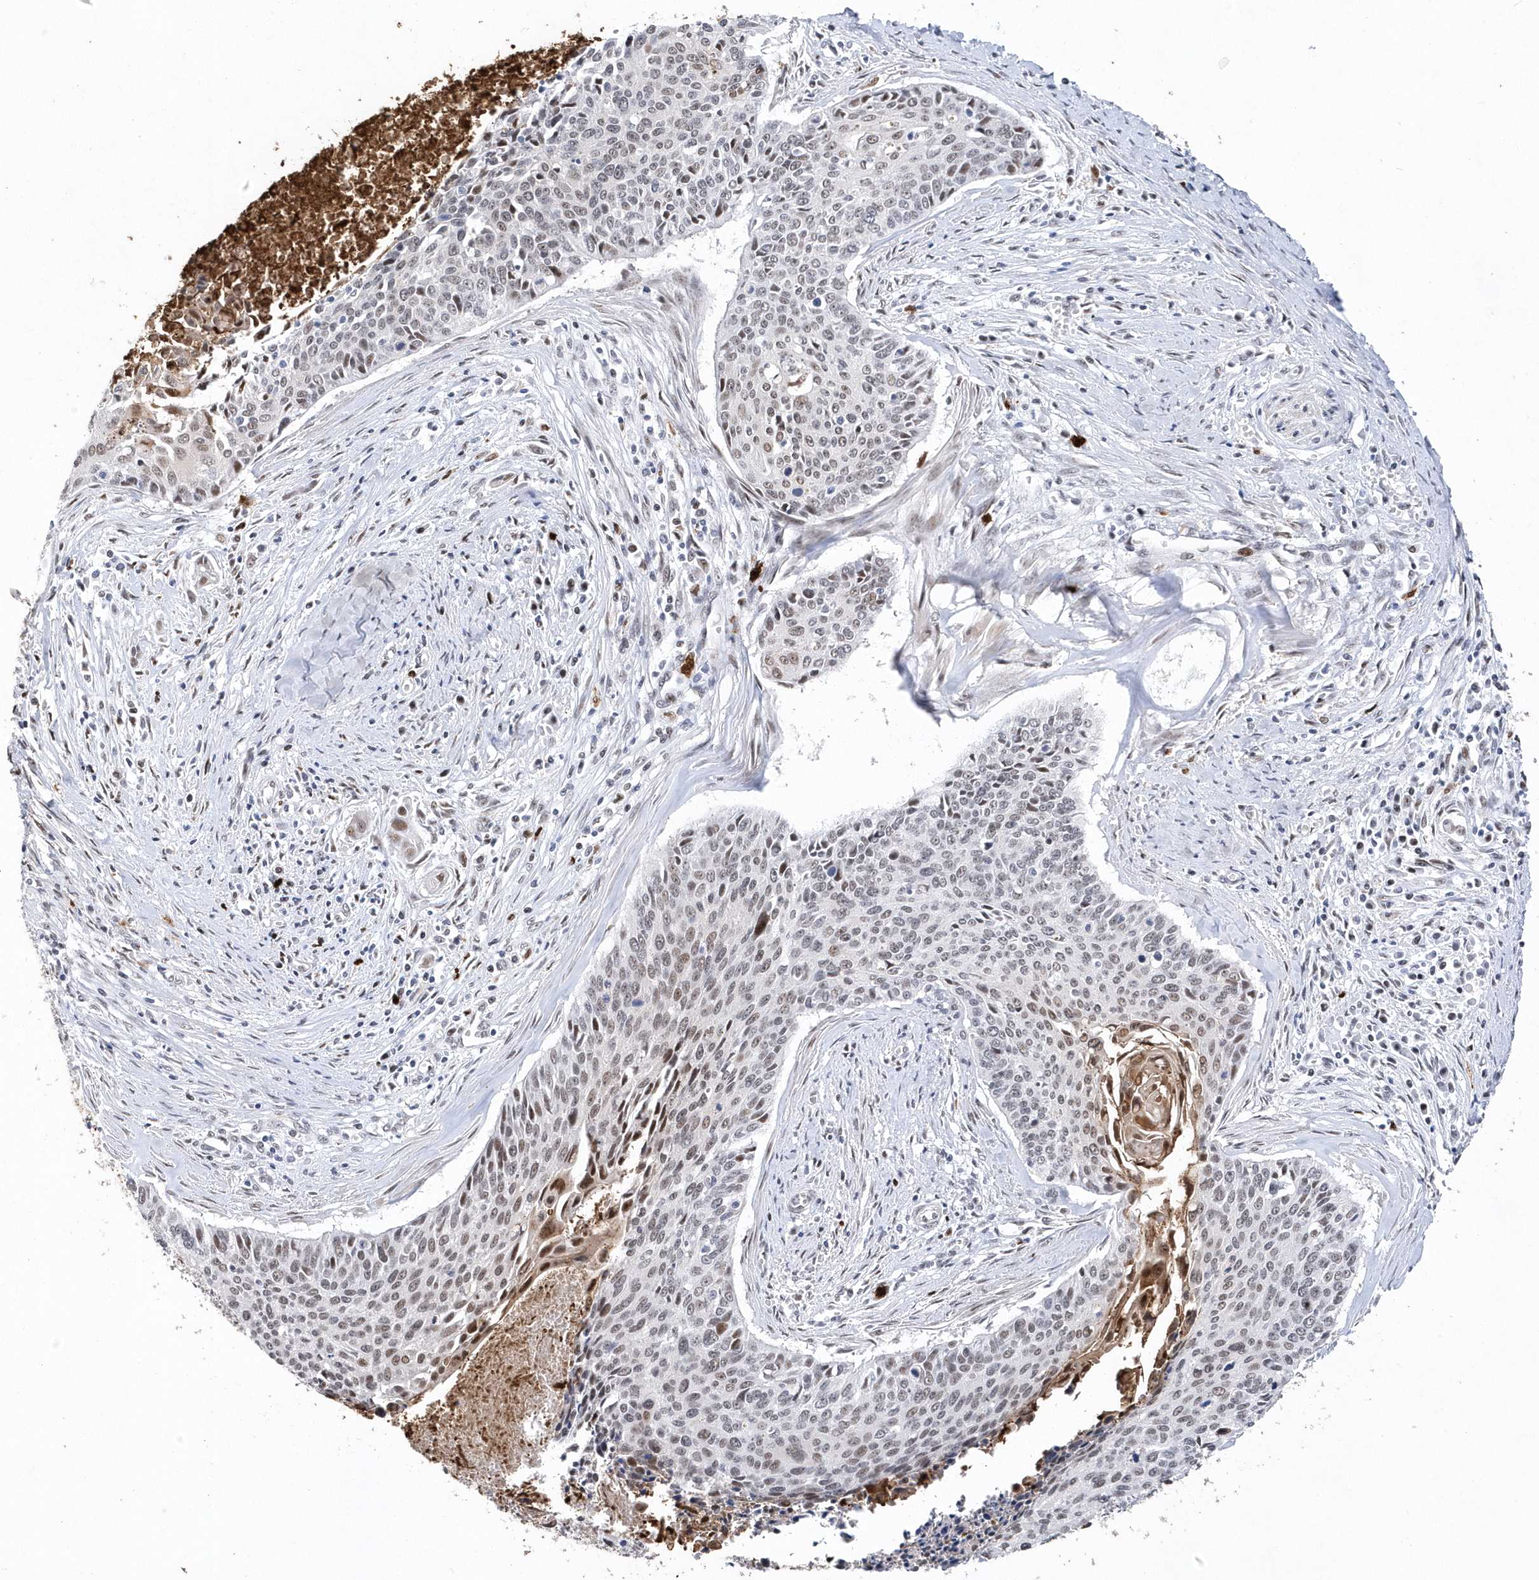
{"staining": {"intensity": "weak", "quantity": "25%-75%", "location": "nuclear"}, "tissue": "cervical cancer", "cell_type": "Tumor cells", "image_type": "cancer", "snomed": [{"axis": "morphology", "description": "Squamous cell carcinoma, NOS"}, {"axis": "topography", "description": "Cervix"}], "caption": "DAB immunohistochemical staining of cervical squamous cell carcinoma demonstrates weak nuclear protein positivity in approximately 25%-75% of tumor cells.", "gene": "RPP30", "patient": {"sex": "female", "age": 55}}